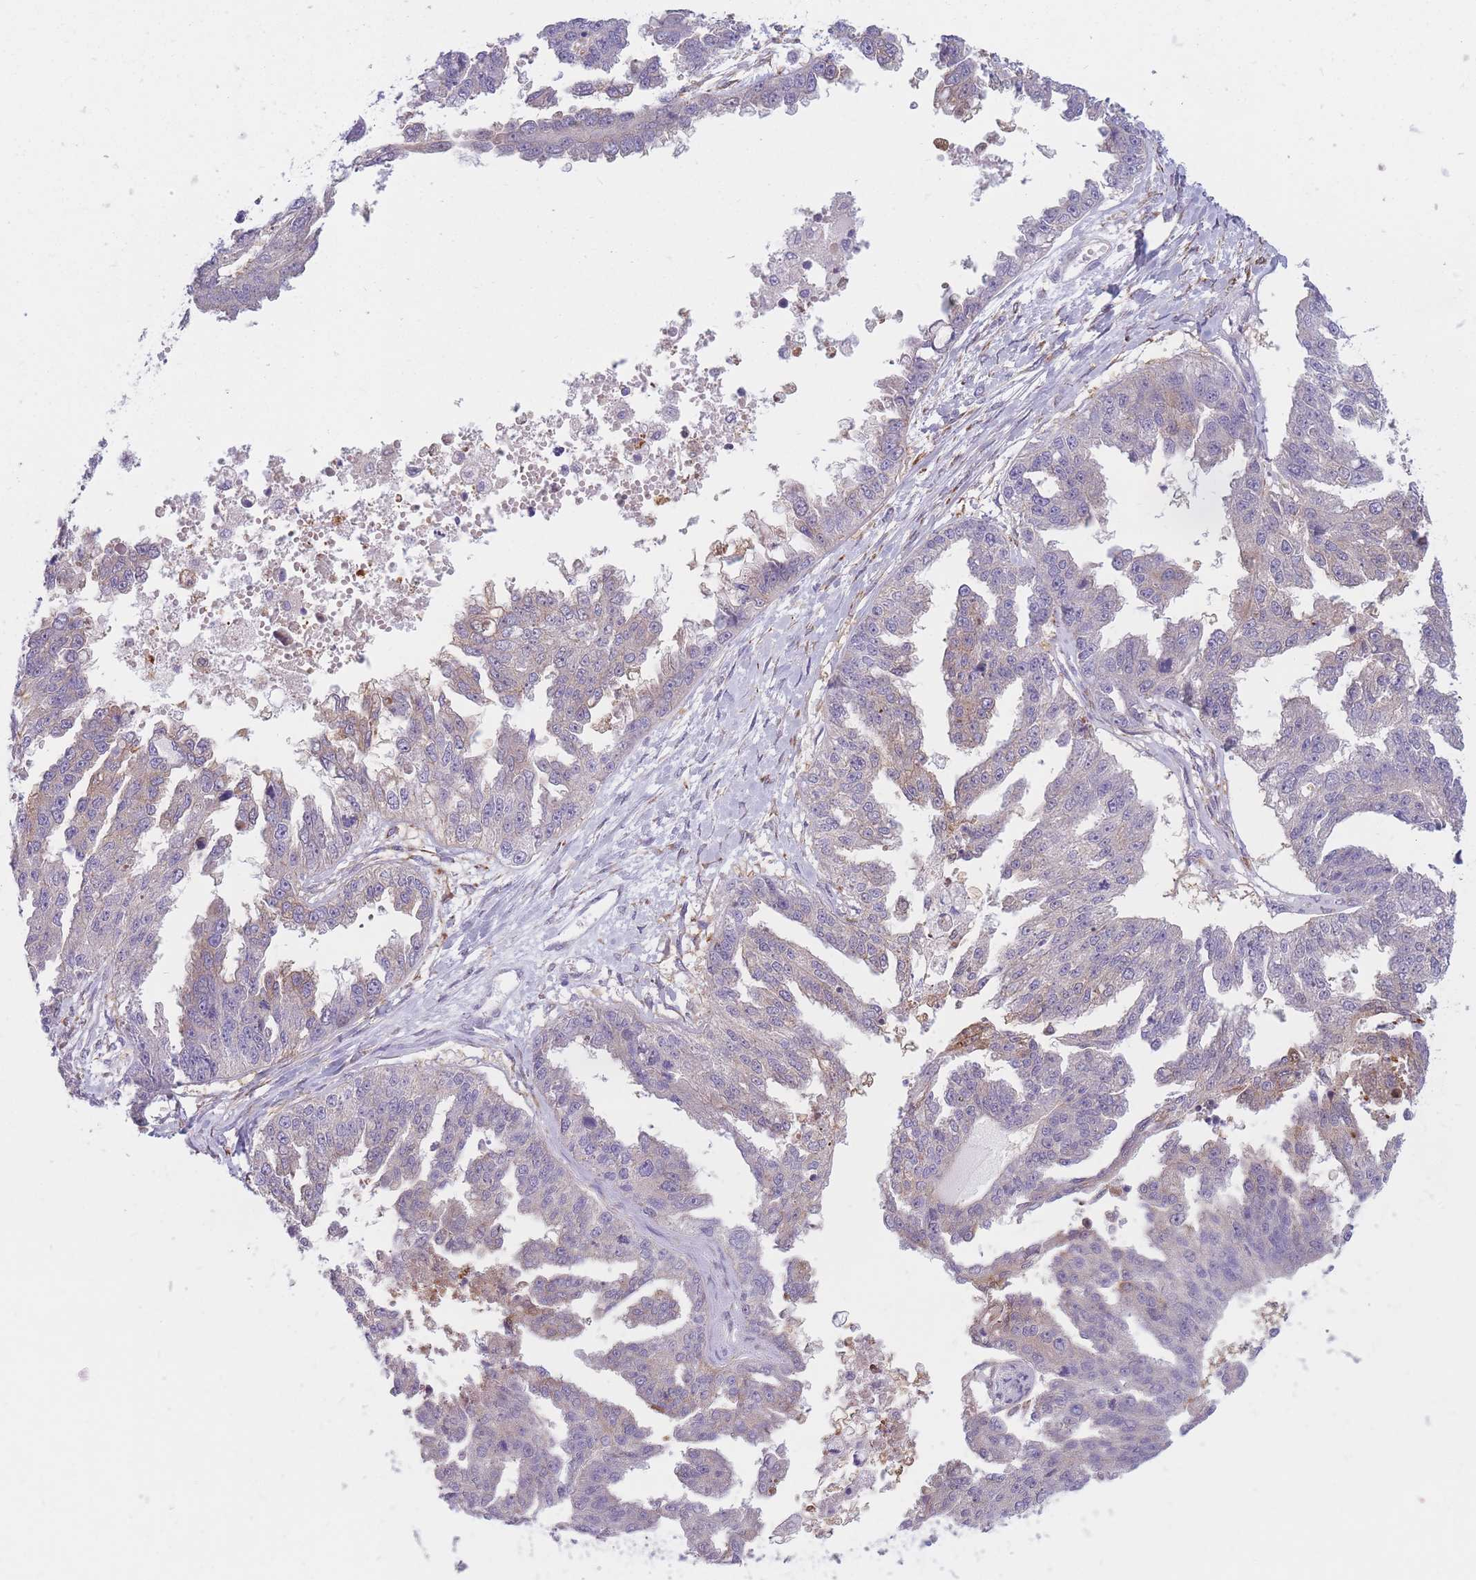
{"staining": {"intensity": "negative", "quantity": "none", "location": "none"}, "tissue": "ovarian cancer", "cell_type": "Tumor cells", "image_type": "cancer", "snomed": [{"axis": "morphology", "description": "Cystadenocarcinoma, serous, NOS"}, {"axis": "topography", "description": "Ovary"}], "caption": "Immunohistochemistry (IHC) photomicrograph of neoplastic tissue: human ovarian cancer stained with DAB displays no significant protein positivity in tumor cells.", "gene": "PDE4A", "patient": {"sex": "female", "age": 58}}